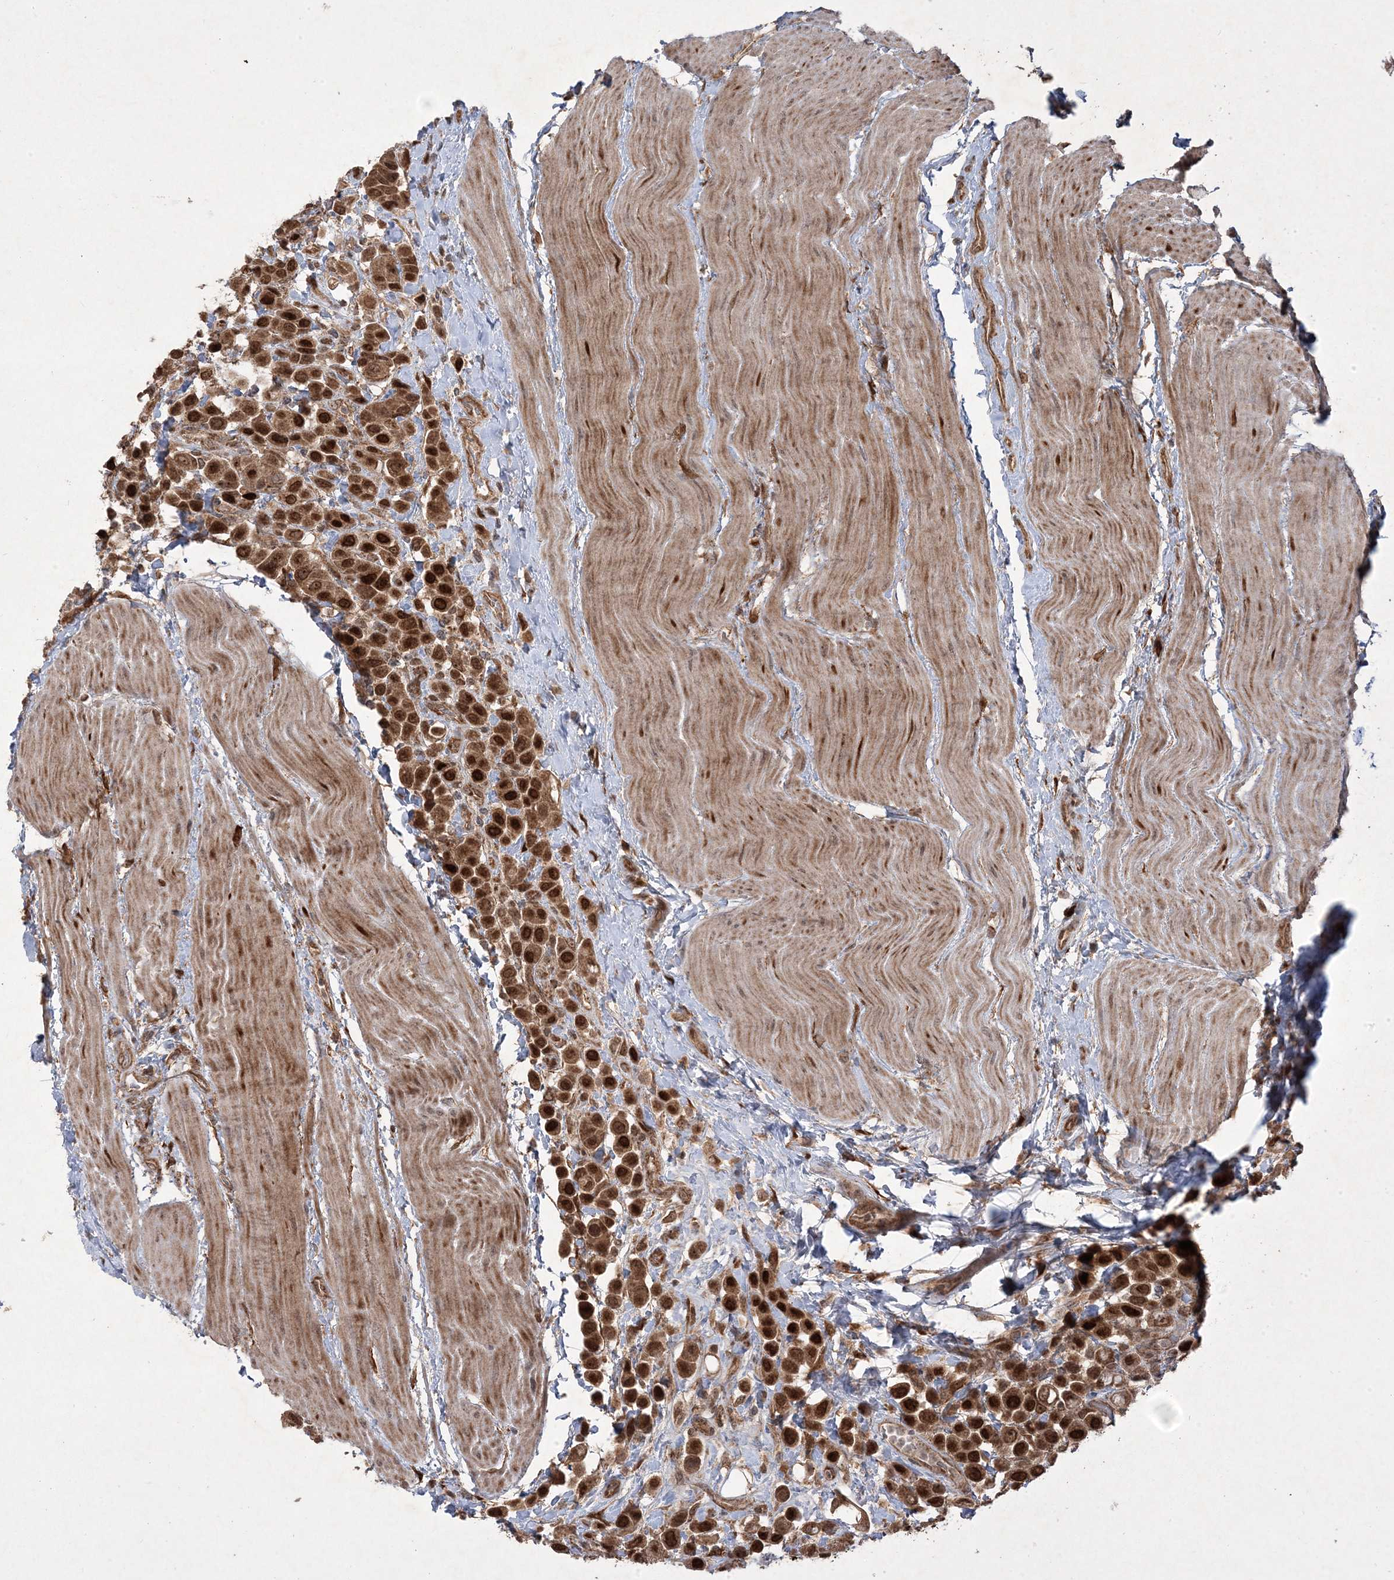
{"staining": {"intensity": "strong", "quantity": ">75%", "location": "cytoplasmic/membranous,nuclear"}, "tissue": "urothelial cancer", "cell_type": "Tumor cells", "image_type": "cancer", "snomed": [{"axis": "morphology", "description": "Urothelial carcinoma, High grade"}, {"axis": "topography", "description": "Urinary bladder"}], "caption": "Immunohistochemical staining of human urothelial cancer displays high levels of strong cytoplasmic/membranous and nuclear positivity in approximately >75% of tumor cells. (Brightfield microscopy of DAB IHC at high magnification).", "gene": "PLEKHM2", "patient": {"sex": "male", "age": 50}}